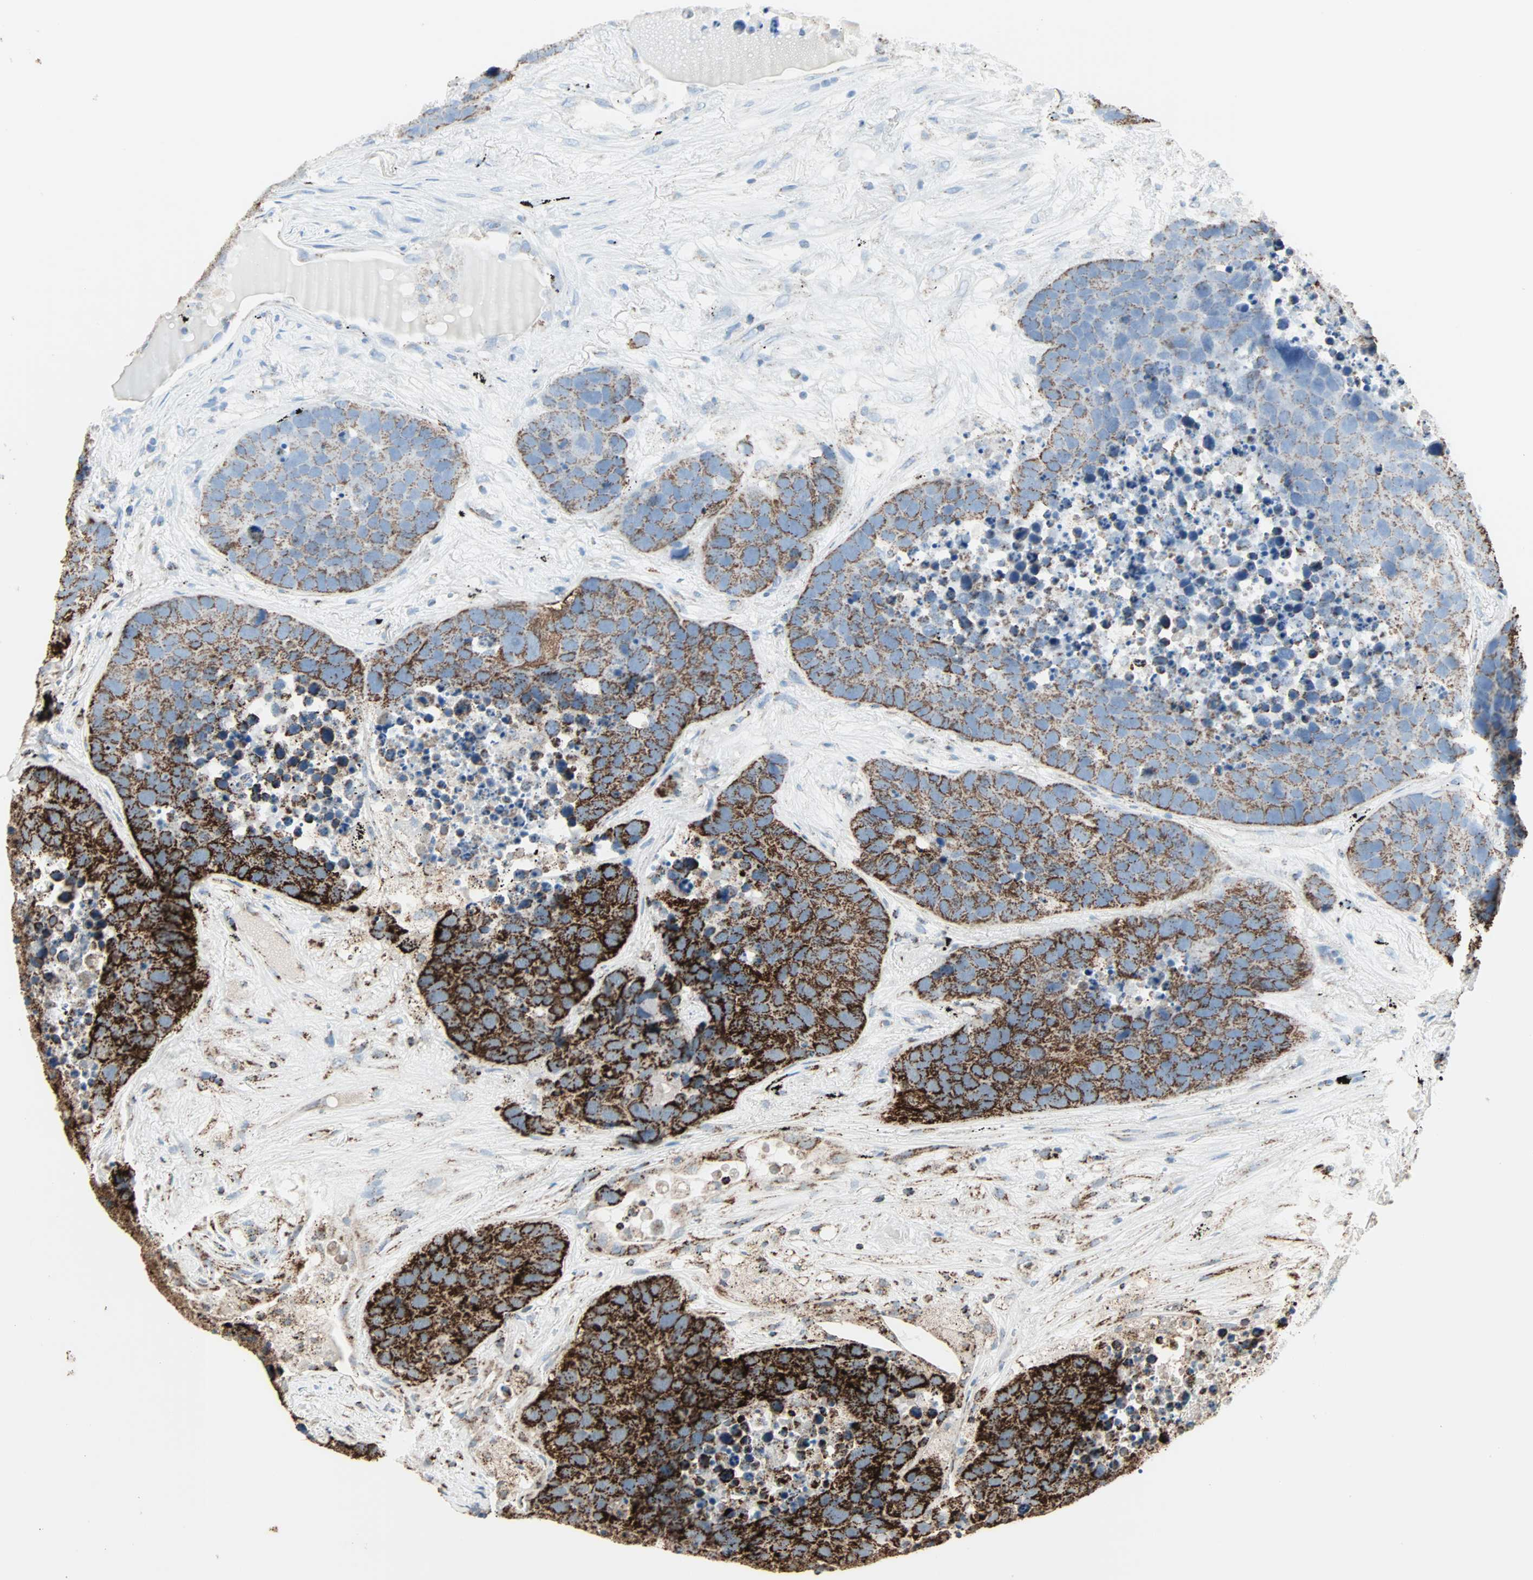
{"staining": {"intensity": "strong", "quantity": ">75%", "location": "cytoplasmic/membranous"}, "tissue": "carcinoid", "cell_type": "Tumor cells", "image_type": "cancer", "snomed": [{"axis": "morphology", "description": "Carcinoid, malignant, NOS"}, {"axis": "topography", "description": "Lung"}], "caption": "Immunohistochemical staining of carcinoid (malignant) shows high levels of strong cytoplasmic/membranous expression in about >75% of tumor cells.", "gene": "IDH2", "patient": {"sex": "male", "age": 60}}